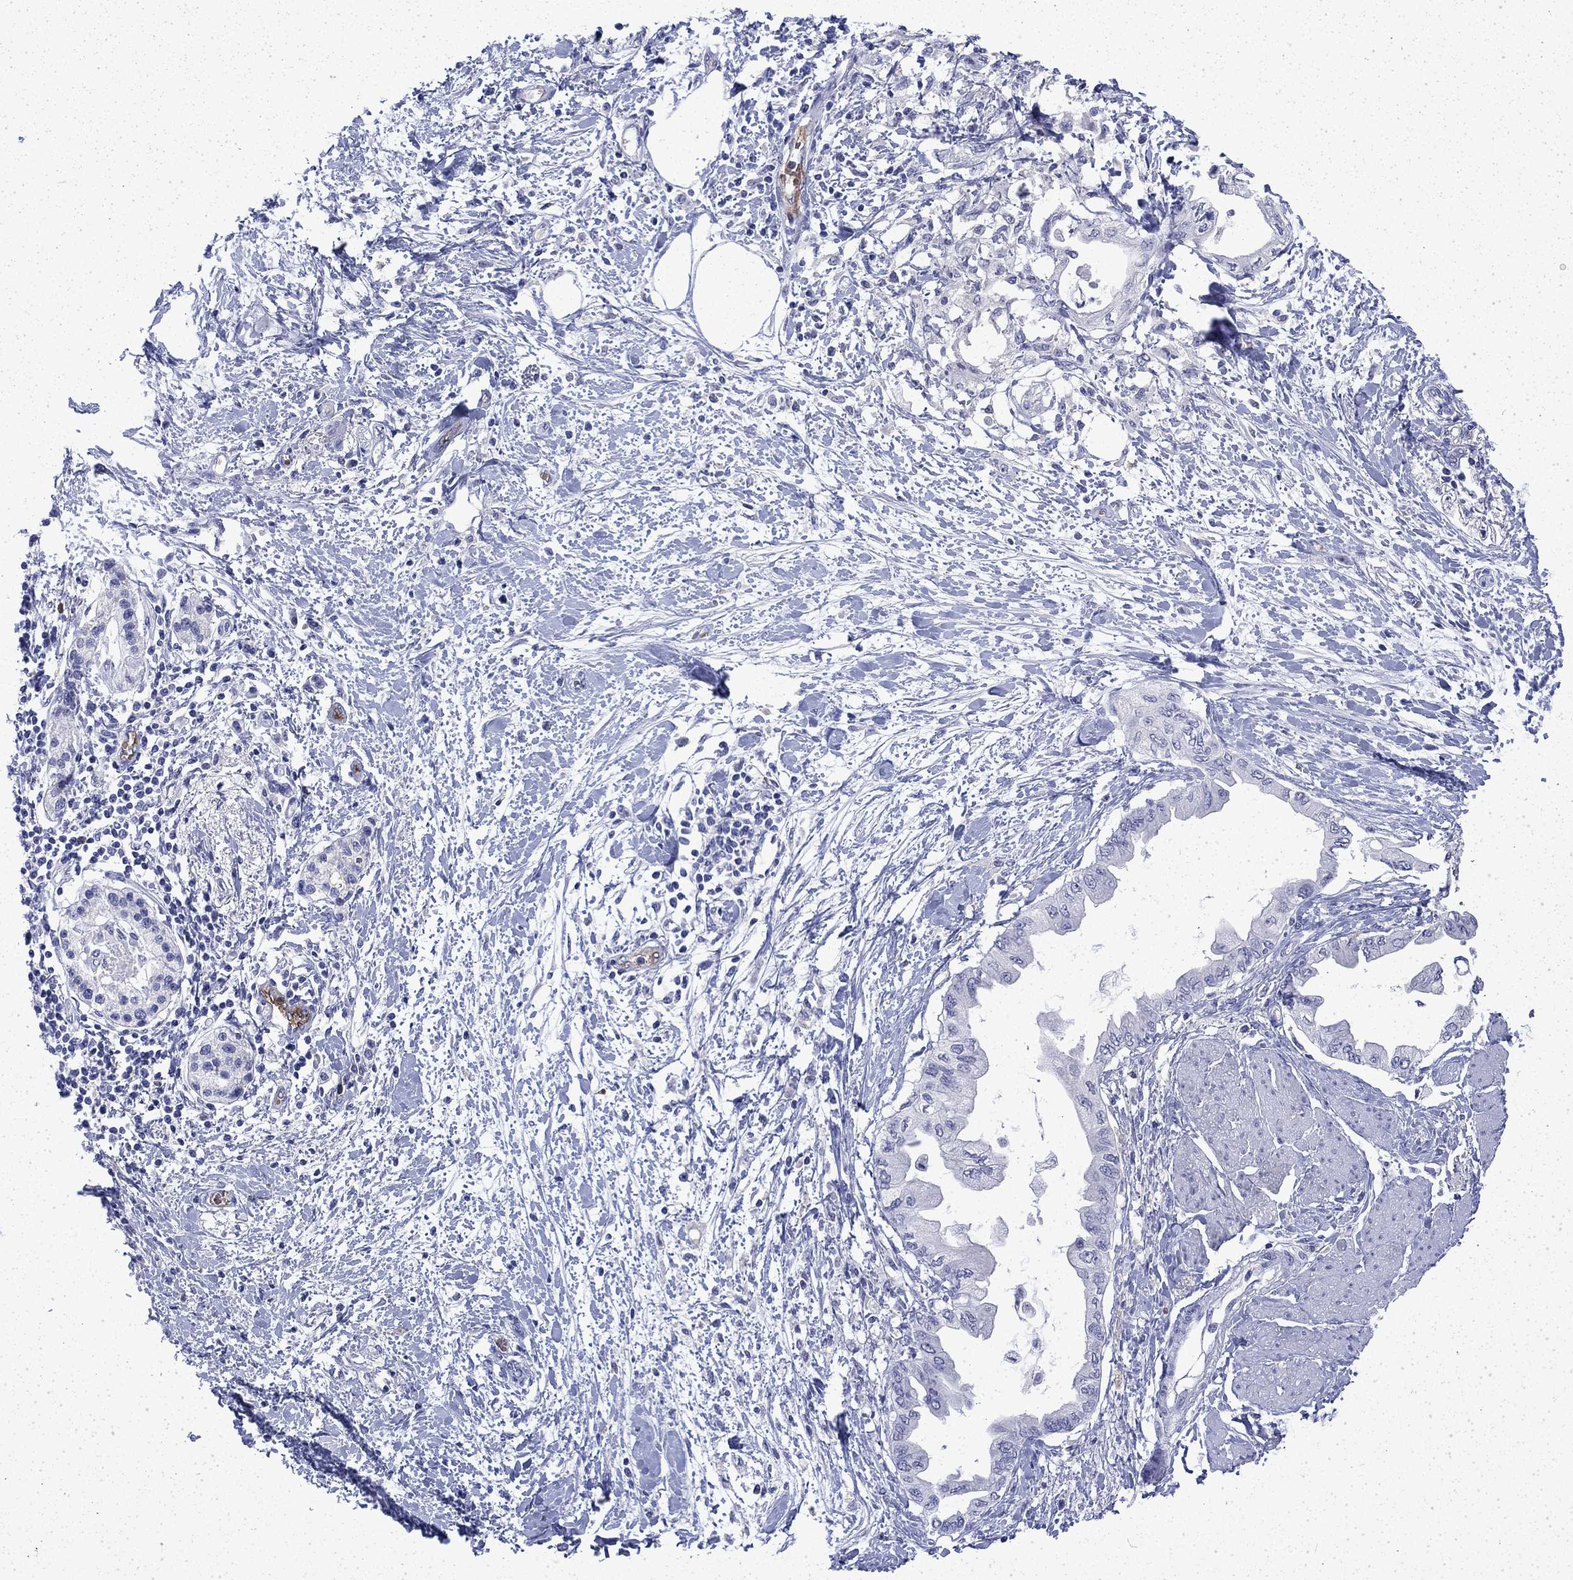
{"staining": {"intensity": "negative", "quantity": "none", "location": "none"}, "tissue": "pancreatic cancer", "cell_type": "Tumor cells", "image_type": "cancer", "snomed": [{"axis": "morphology", "description": "Normal tissue, NOS"}, {"axis": "morphology", "description": "Adenocarcinoma, NOS"}, {"axis": "topography", "description": "Pancreas"}, {"axis": "topography", "description": "Duodenum"}], "caption": "Photomicrograph shows no significant protein expression in tumor cells of pancreatic cancer (adenocarcinoma).", "gene": "ENPP6", "patient": {"sex": "female", "age": 60}}